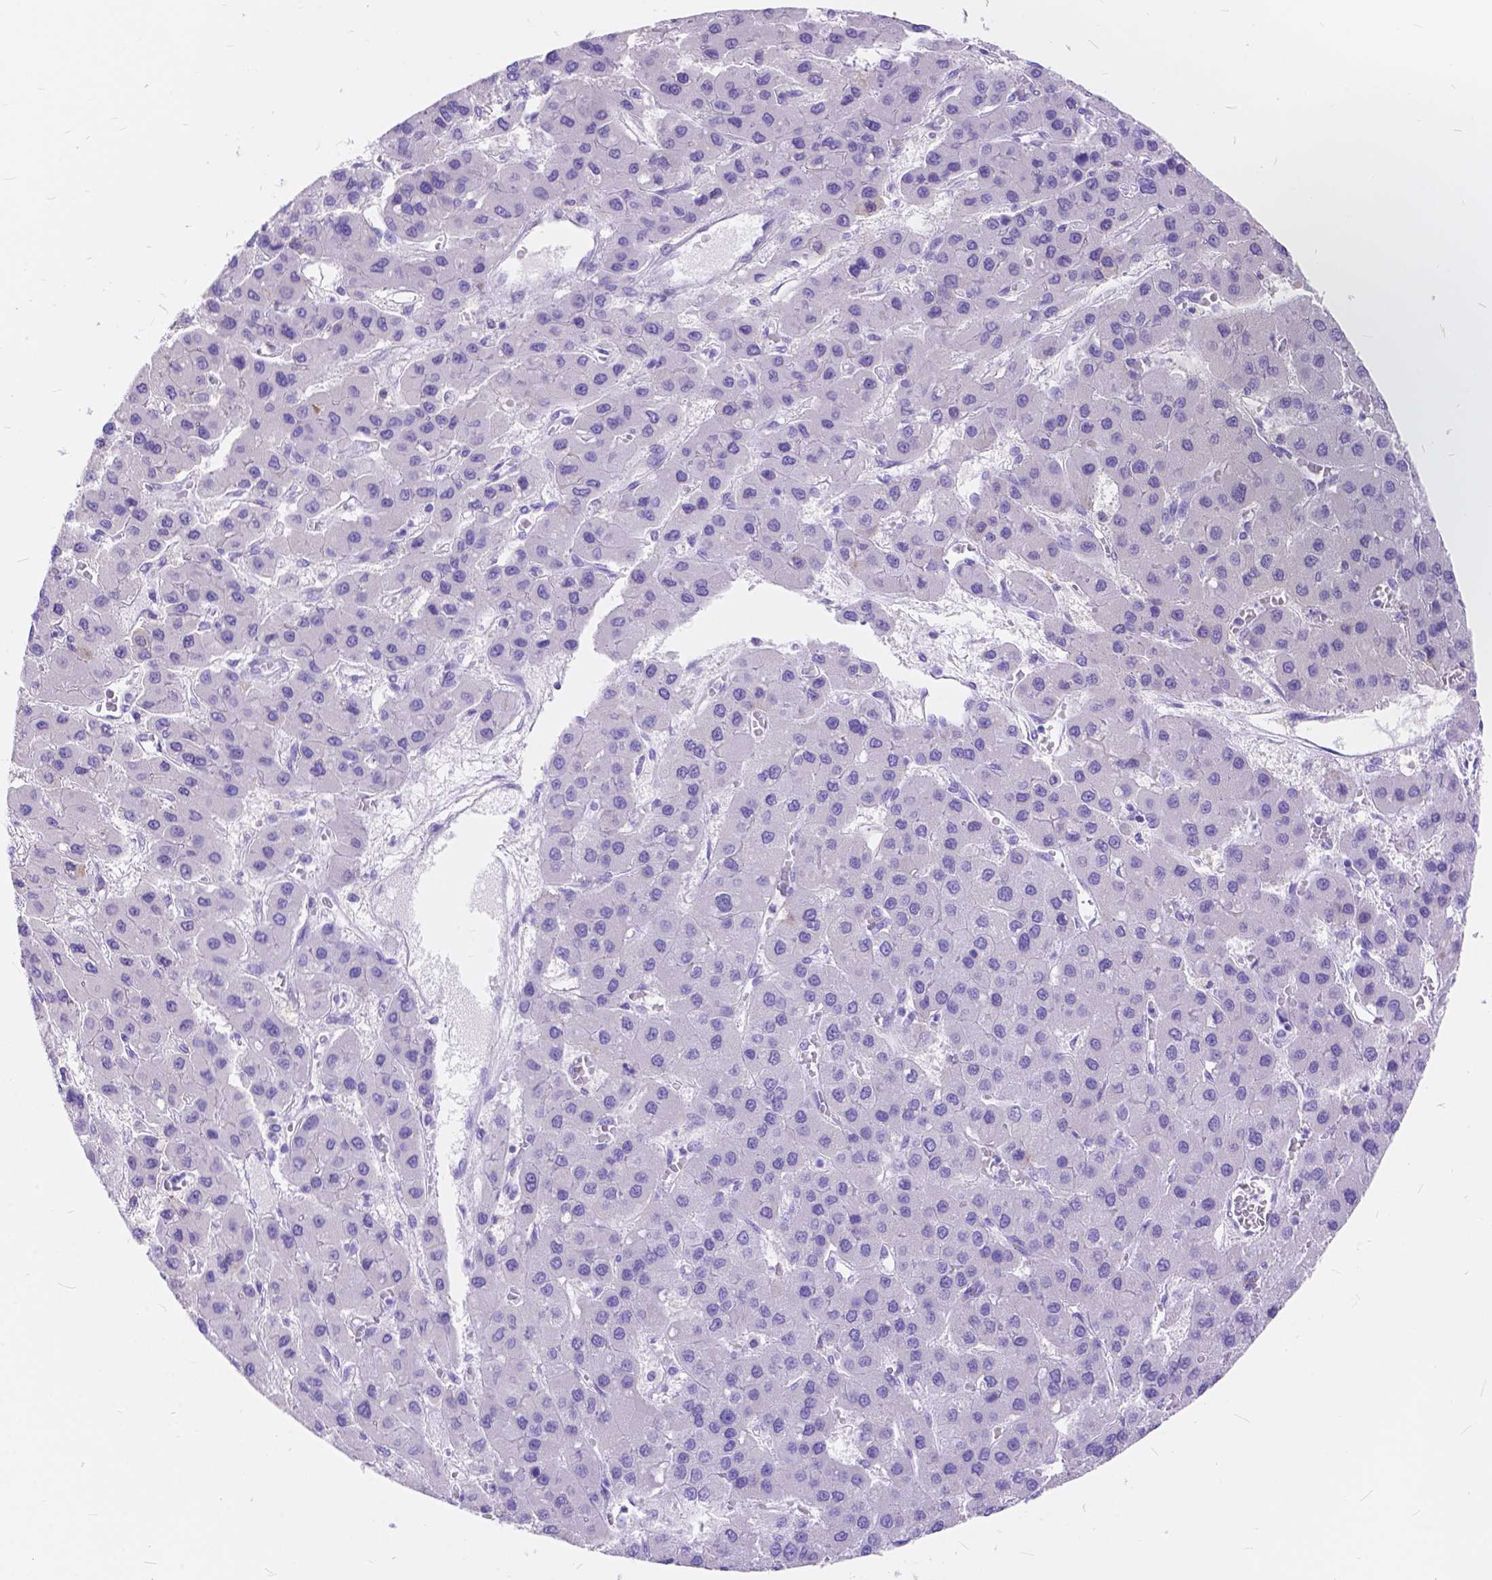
{"staining": {"intensity": "negative", "quantity": "none", "location": "none"}, "tissue": "liver cancer", "cell_type": "Tumor cells", "image_type": "cancer", "snomed": [{"axis": "morphology", "description": "Carcinoma, Hepatocellular, NOS"}, {"axis": "topography", "description": "Liver"}], "caption": "Liver cancer (hepatocellular carcinoma) was stained to show a protein in brown. There is no significant staining in tumor cells. (IHC, brightfield microscopy, high magnification).", "gene": "FOXL2", "patient": {"sex": "female", "age": 41}}